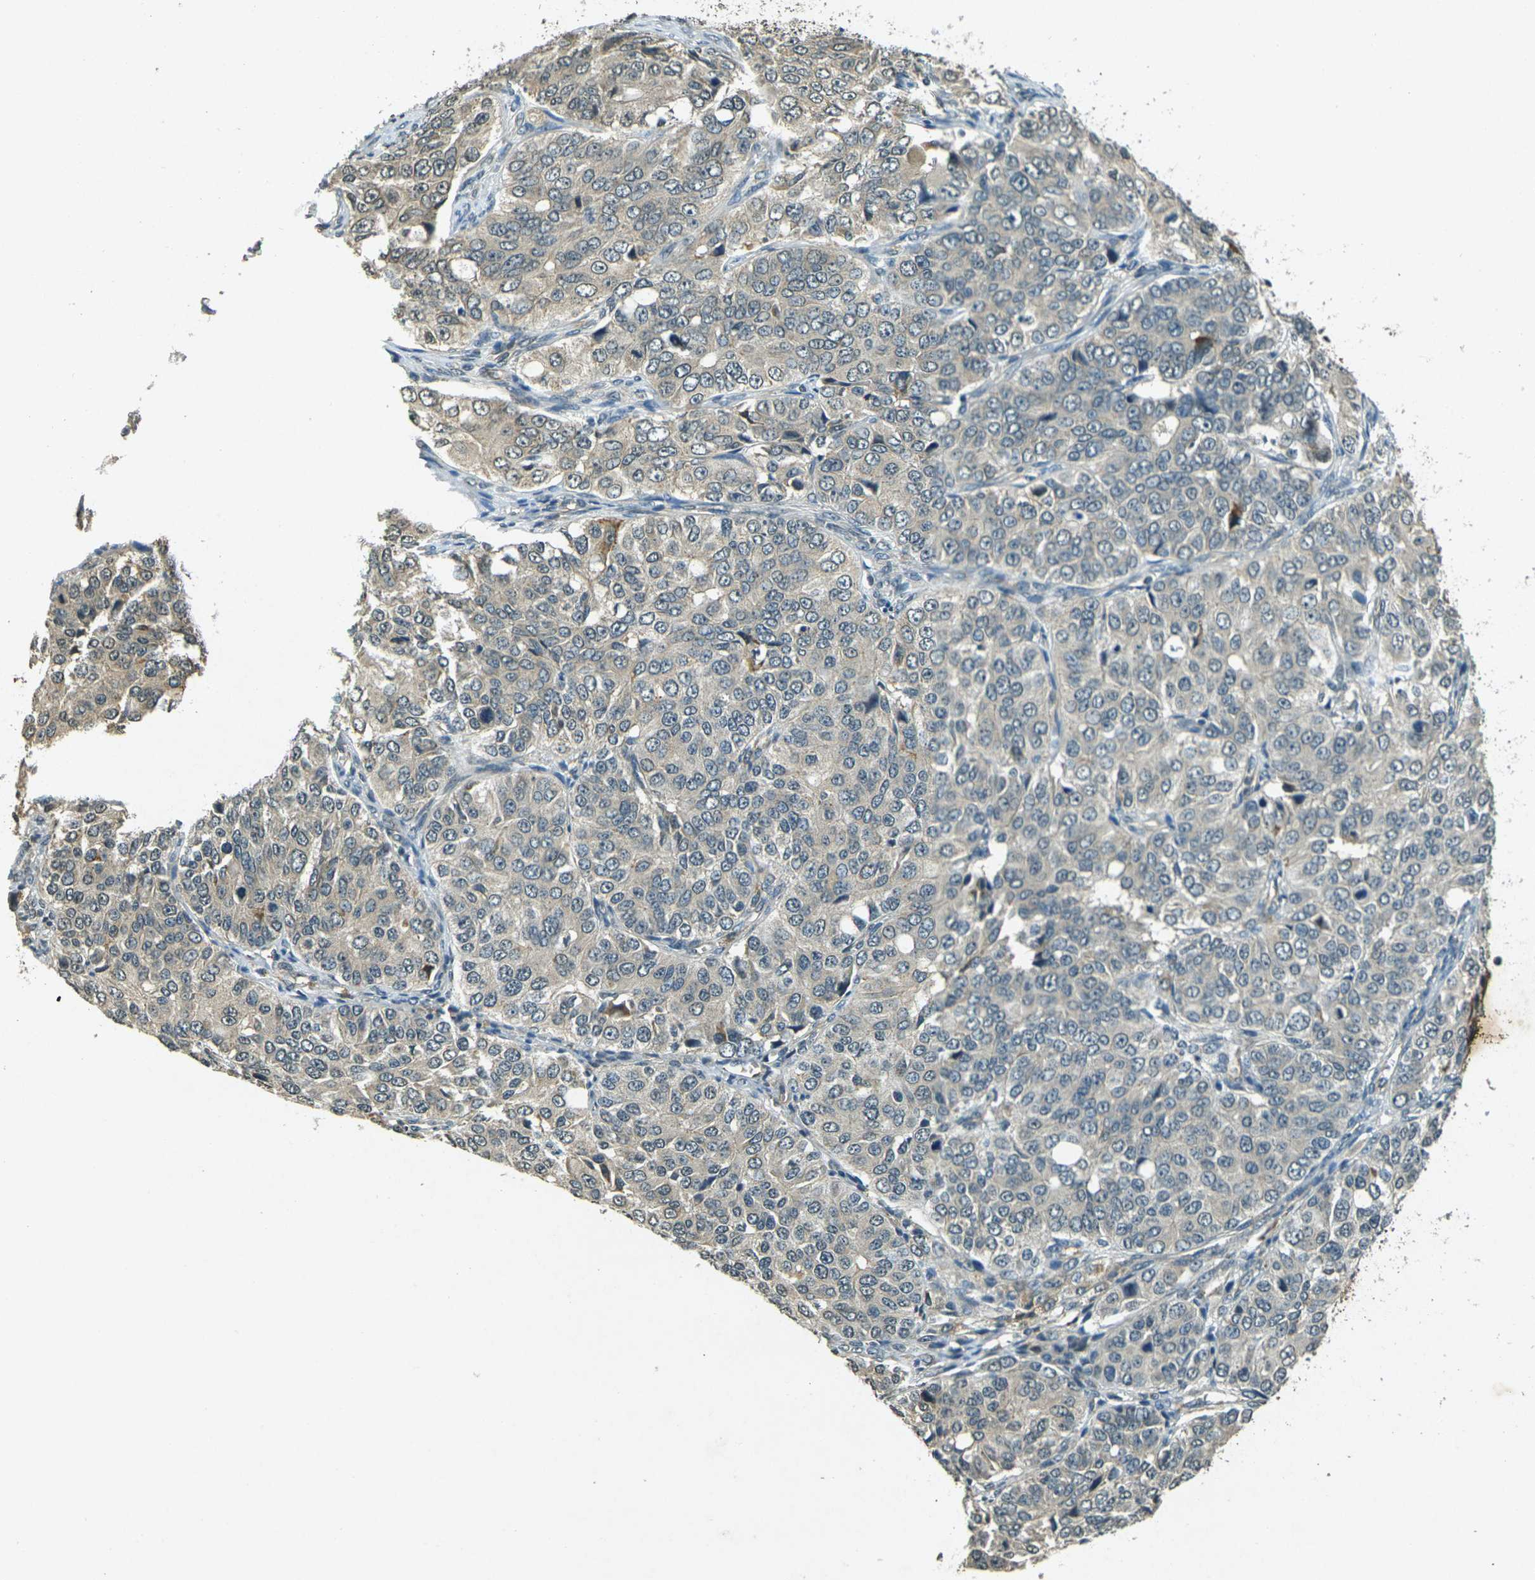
{"staining": {"intensity": "negative", "quantity": "none", "location": "none"}, "tissue": "ovarian cancer", "cell_type": "Tumor cells", "image_type": "cancer", "snomed": [{"axis": "morphology", "description": "Carcinoma, endometroid"}, {"axis": "topography", "description": "Ovary"}], "caption": "Protein analysis of ovarian cancer (endometroid carcinoma) exhibits no significant positivity in tumor cells. (Stains: DAB (3,3'-diaminobenzidine) immunohistochemistry with hematoxylin counter stain, Microscopy: brightfield microscopy at high magnification).", "gene": "PDE2A", "patient": {"sex": "female", "age": 51}}